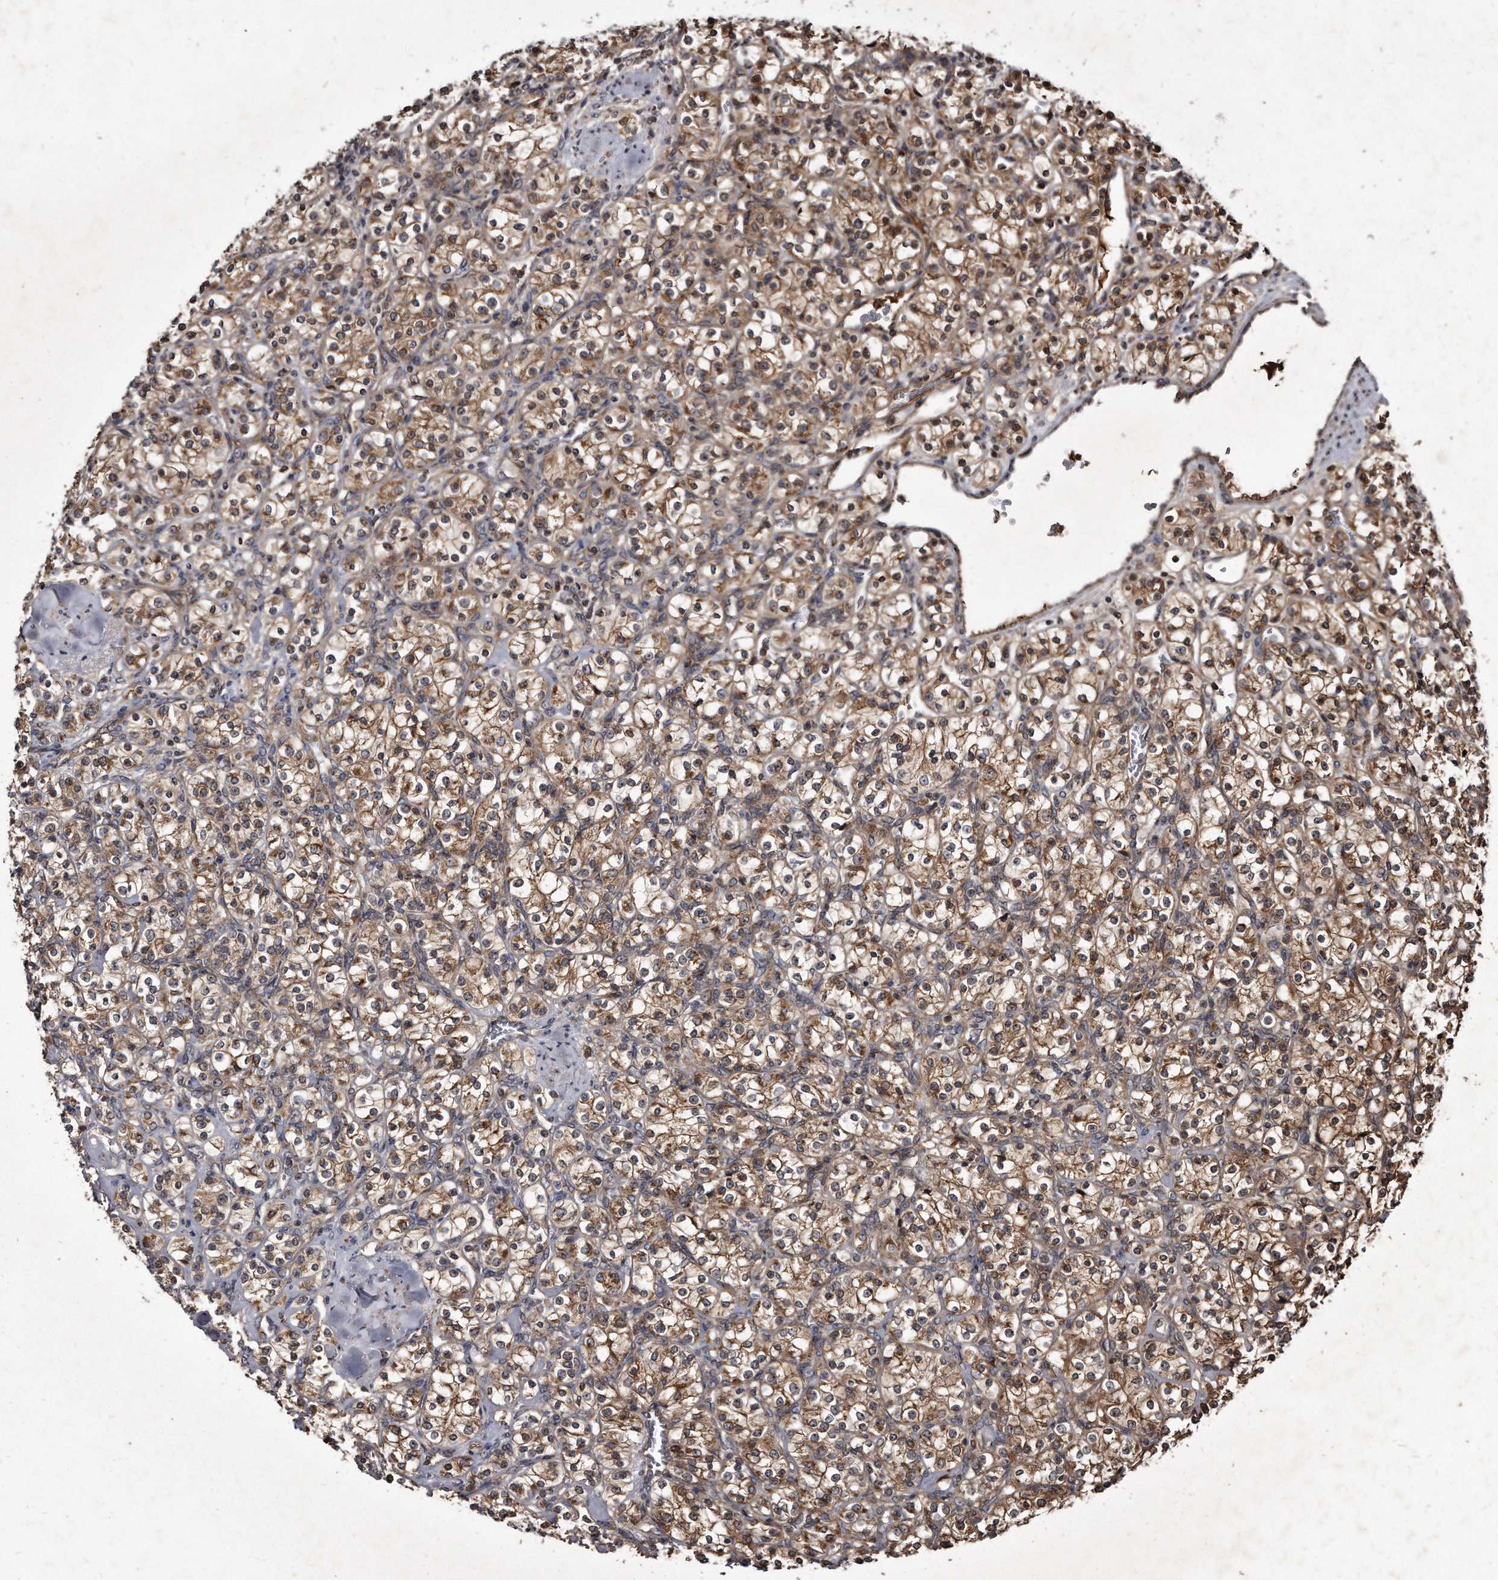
{"staining": {"intensity": "moderate", "quantity": ">75%", "location": "cytoplasmic/membranous"}, "tissue": "renal cancer", "cell_type": "Tumor cells", "image_type": "cancer", "snomed": [{"axis": "morphology", "description": "Adenocarcinoma, NOS"}, {"axis": "topography", "description": "Kidney"}], "caption": "Immunohistochemical staining of renal adenocarcinoma shows medium levels of moderate cytoplasmic/membranous expression in about >75% of tumor cells.", "gene": "FAM136A", "patient": {"sex": "male", "age": 77}}